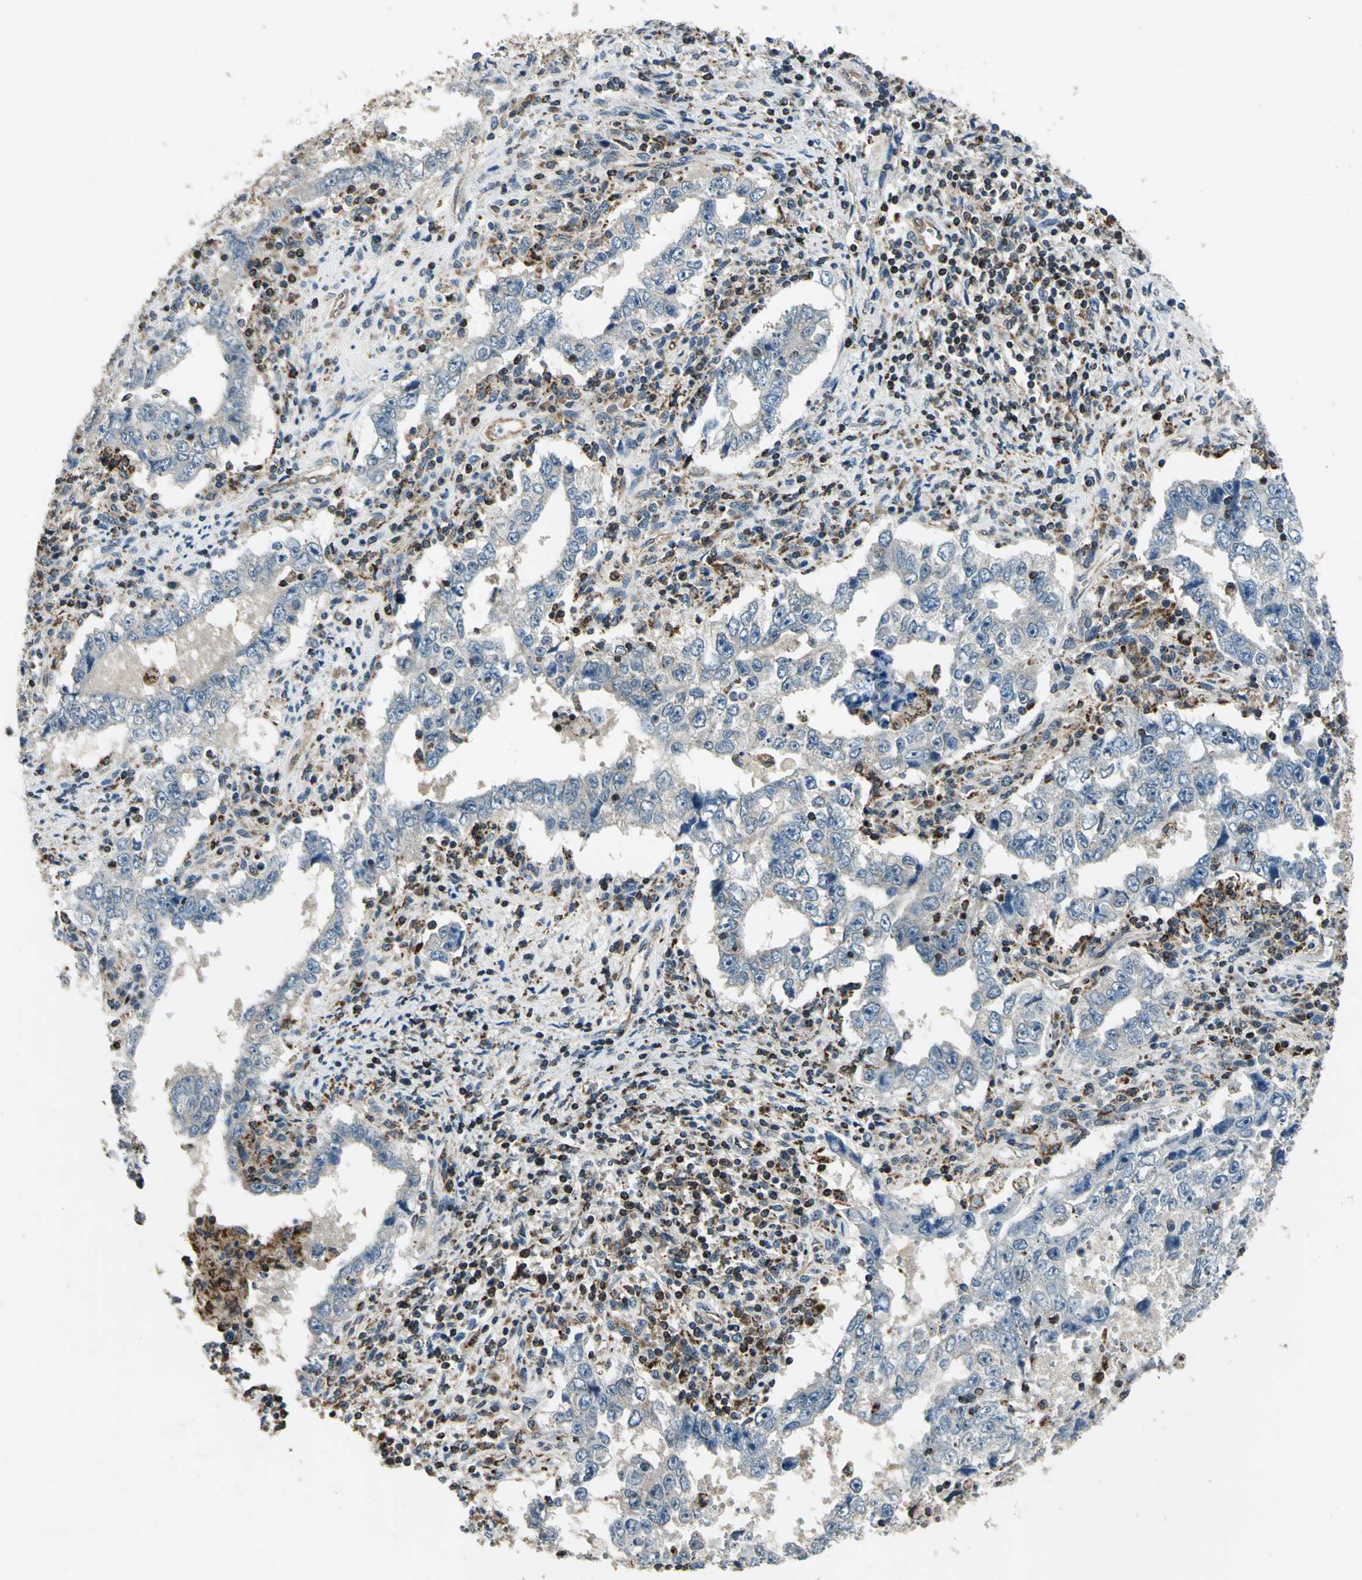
{"staining": {"intensity": "weak", "quantity": ">75%", "location": "cytoplasmic/membranous"}, "tissue": "testis cancer", "cell_type": "Tumor cells", "image_type": "cancer", "snomed": [{"axis": "morphology", "description": "Carcinoma, Embryonal, NOS"}, {"axis": "topography", "description": "Testis"}], "caption": "Testis embryonal carcinoma stained with a brown dye displays weak cytoplasmic/membranous positive expression in about >75% of tumor cells.", "gene": "NUDT2", "patient": {"sex": "male", "age": 26}}